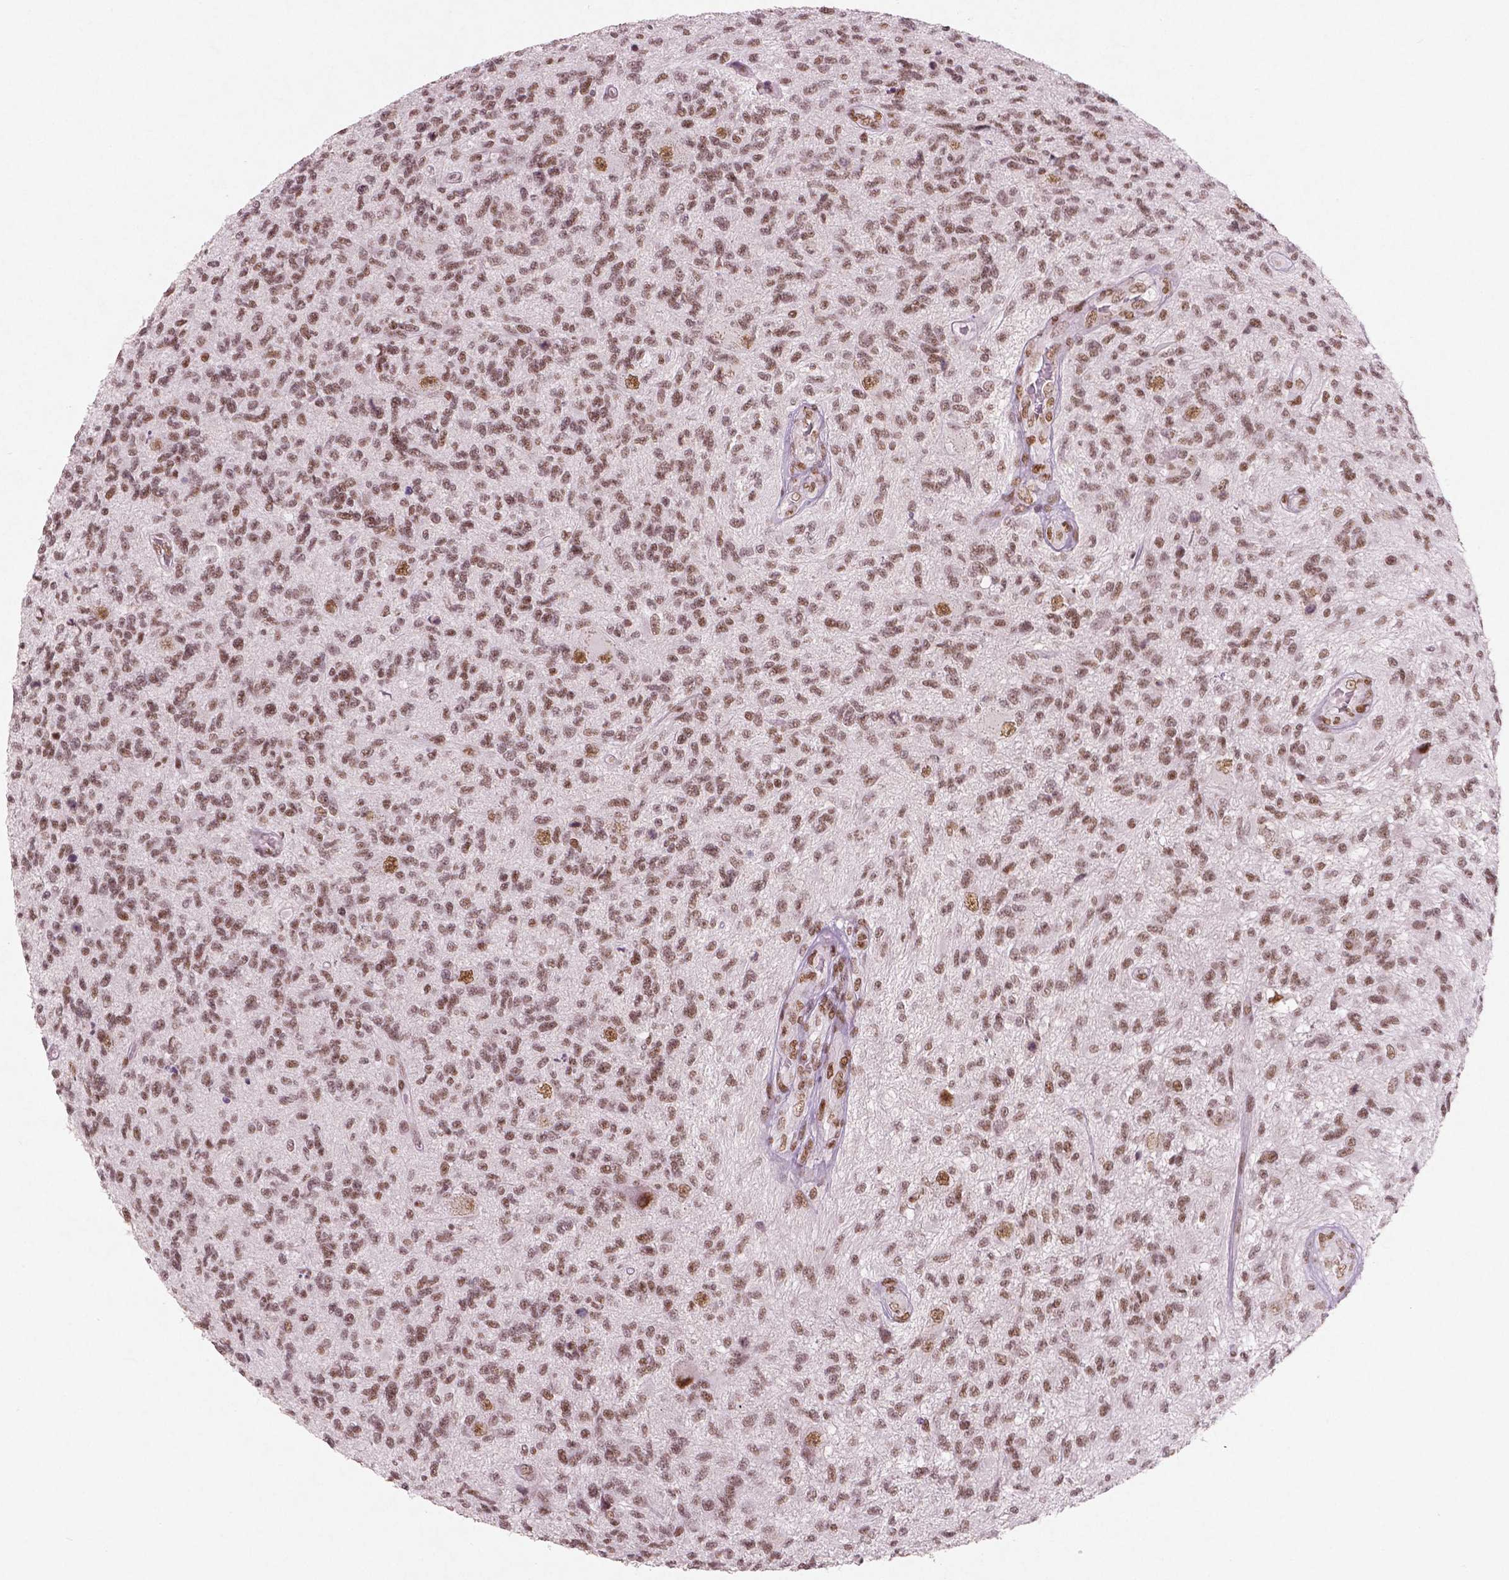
{"staining": {"intensity": "moderate", "quantity": ">75%", "location": "nuclear"}, "tissue": "glioma", "cell_type": "Tumor cells", "image_type": "cancer", "snomed": [{"axis": "morphology", "description": "Glioma, malignant, High grade"}, {"axis": "topography", "description": "Brain"}], "caption": "A micrograph showing moderate nuclear staining in about >75% of tumor cells in glioma, as visualized by brown immunohistochemical staining.", "gene": "BRD4", "patient": {"sex": "male", "age": 56}}